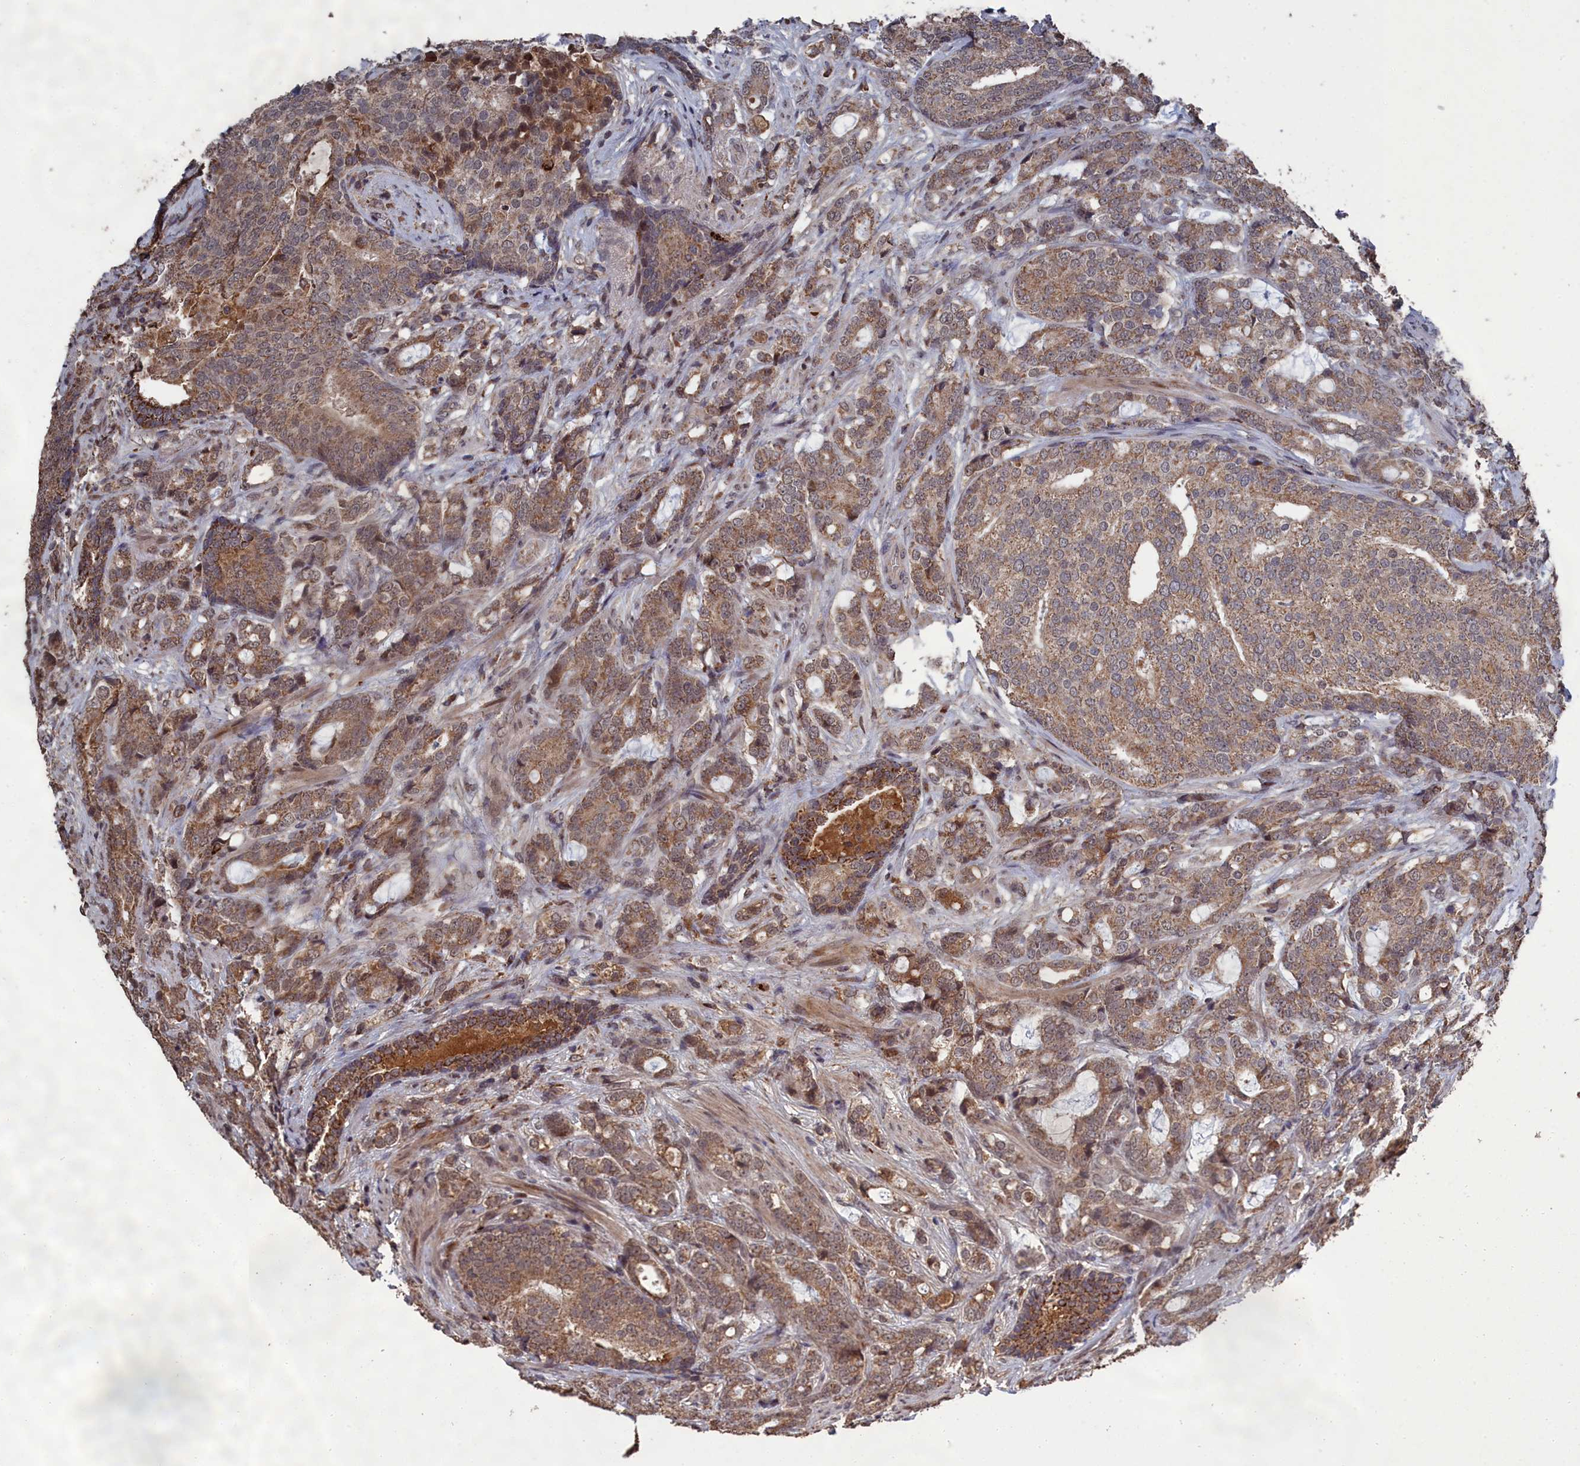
{"staining": {"intensity": "moderate", "quantity": ">75%", "location": "cytoplasmic/membranous"}, "tissue": "prostate cancer", "cell_type": "Tumor cells", "image_type": "cancer", "snomed": [{"axis": "morphology", "description": "Adenocarcinoma, High grade"}, {"axis": "topography", "description": "Prostate"}], "caption": "Prostate cancer (high-grade adenocarcinoma) stained with a brown dye shows moderate cytoplasmic/membranous positive positivity in about >75% of tumor cells.", "gene": "CEACAM21", "patient": {"sex": "male", "age": 67}}